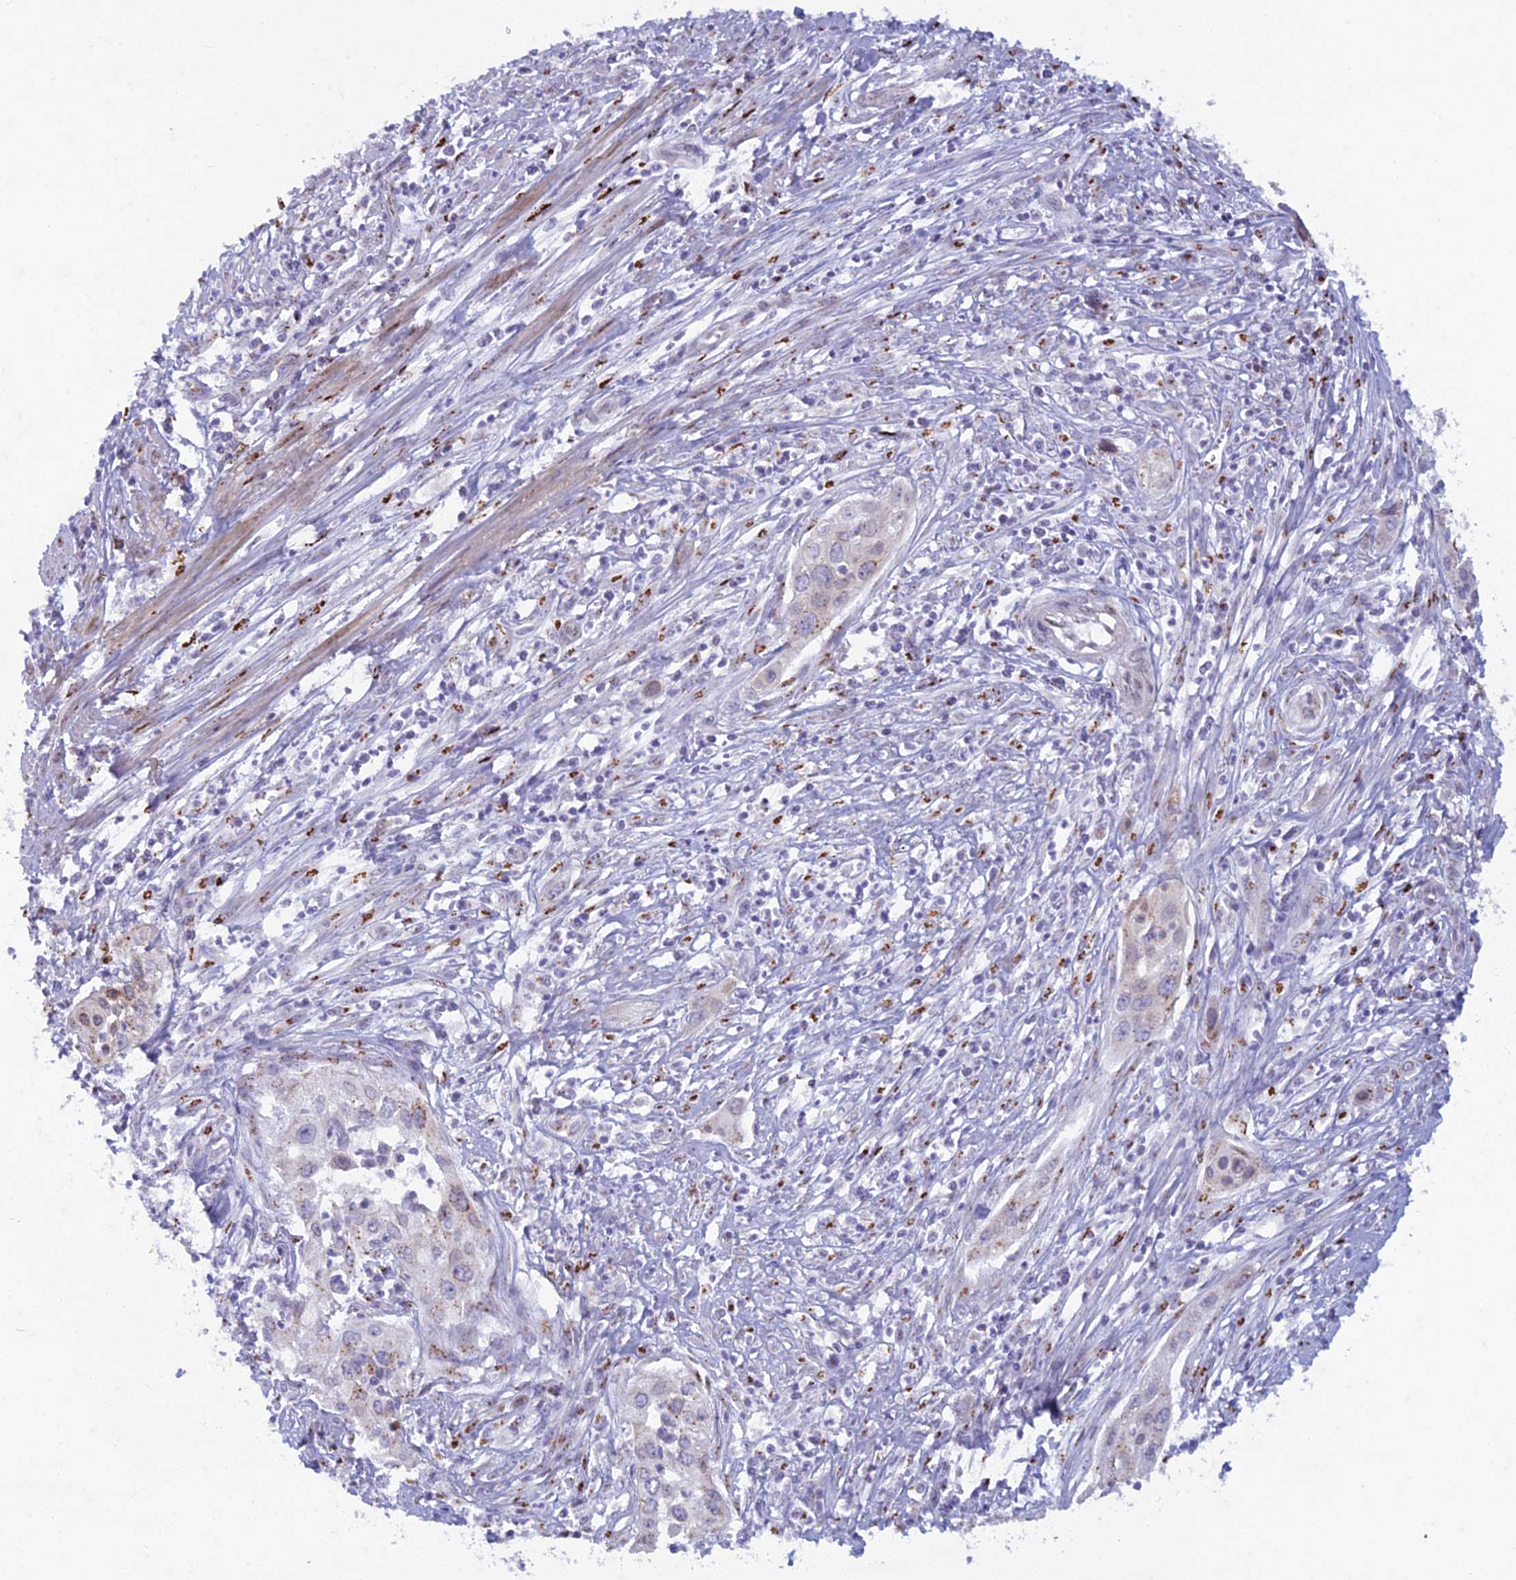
{"staining": {"intensity": "moderate", "quantity": "25%-75%", "location": "cytoplasmic/membranous"}, "tissue": "cervical cancer", "cell_type": "Tumor cells", "image_type": "cancer", "snomed": [{"axis": "morphology", "description": "Squamous cell carcinoma, NOS"}, {"axis": "topography", "description": "Cervix"}], "caption": "Cervical cancer (squamous cell carcinoma) stained for a protein (brown) reveals moderate cytoplasmic/membranous positive staining in about 25%-75% of tumor cells.", "gene": "FAM3C", "patient": {"sex": "female", "age": 34}}